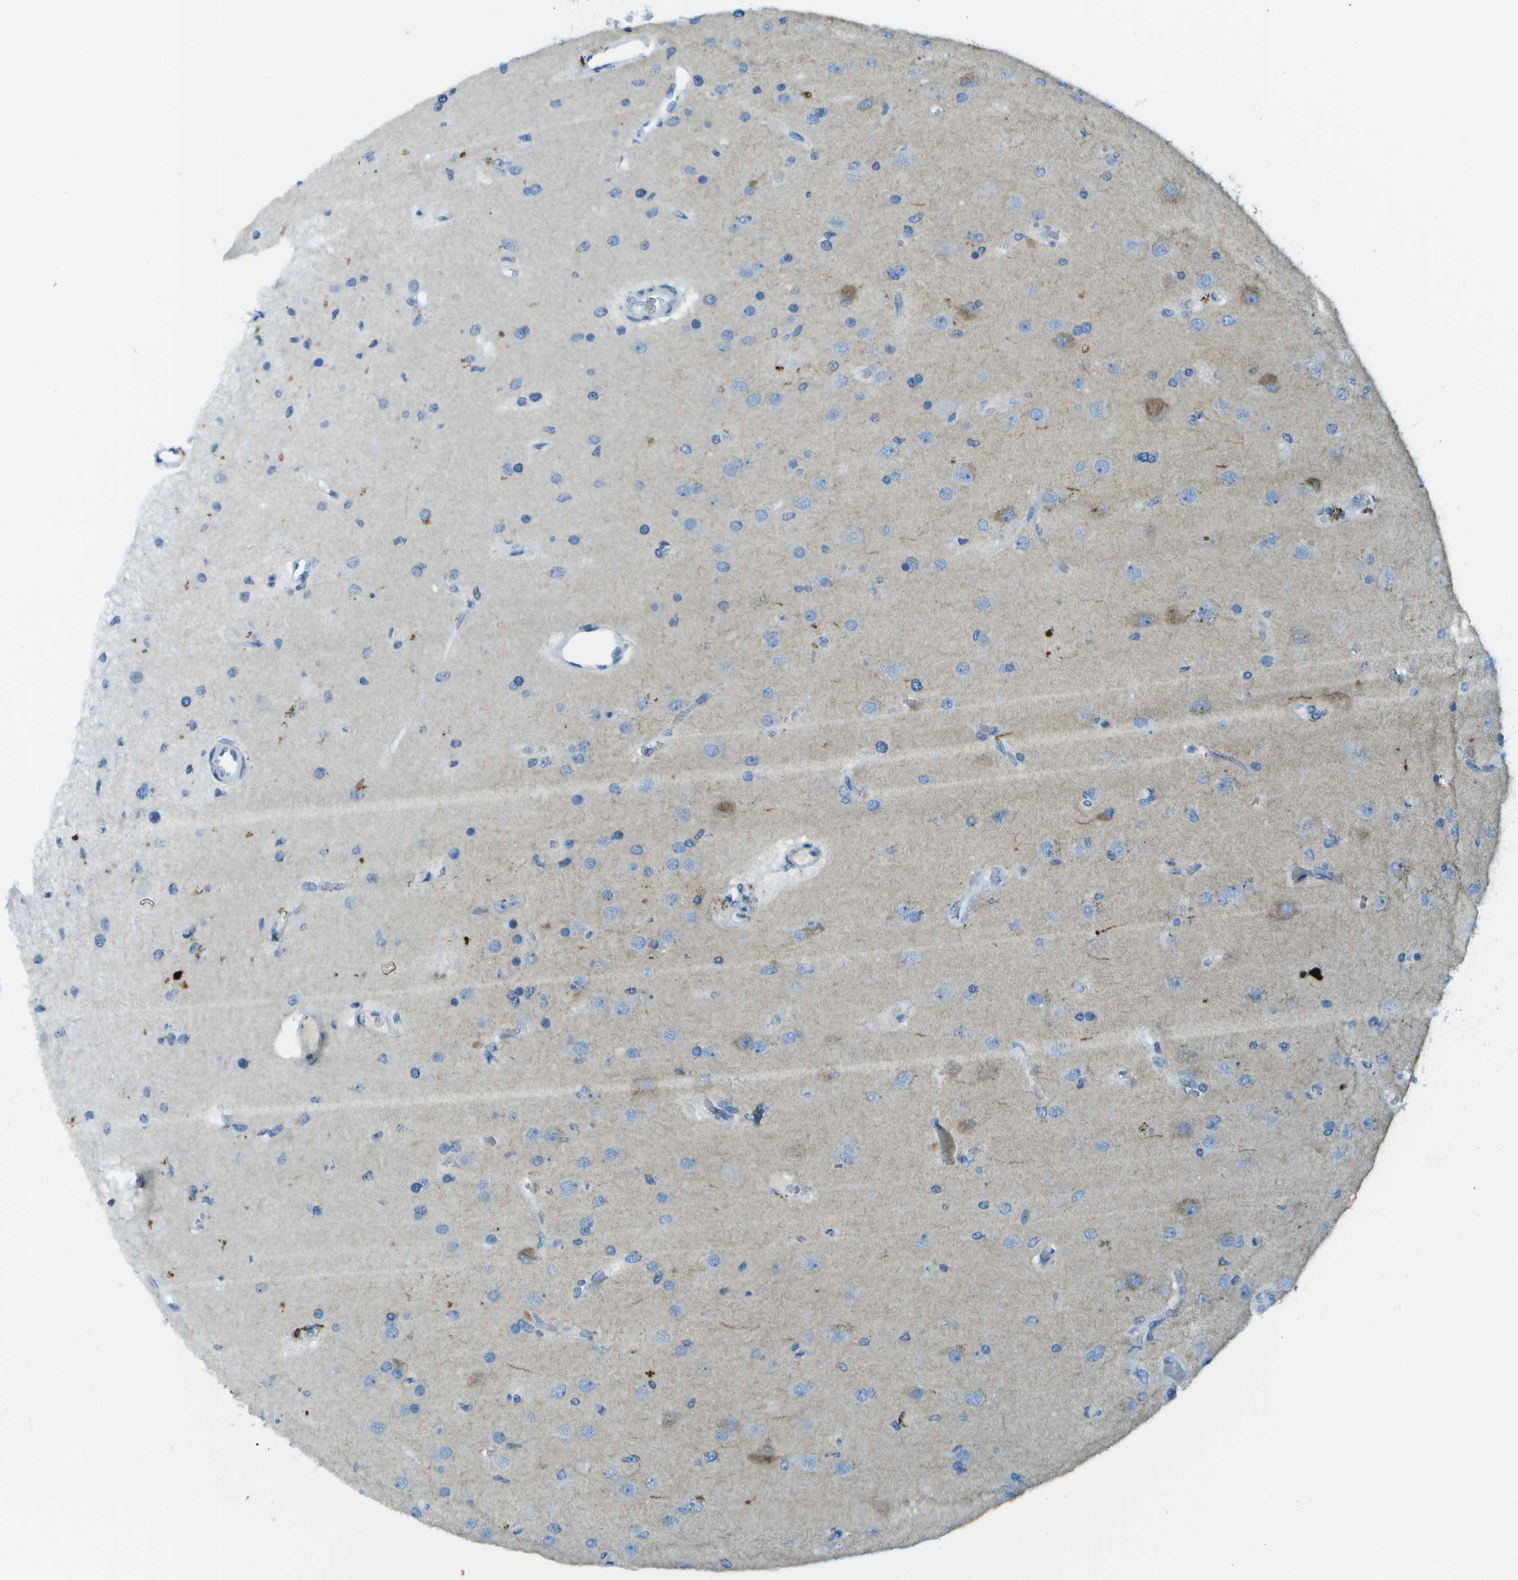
{"staining": {"intensity": "negative", "quantity": "none", "location": "none"}, "tissue": "glioma", "cell_type": "Tumor cells", "image_type": "cancer", "snomed": [{"axis": "morphology", "description": "Normal tissue, NOS"}, {"axis": "morphology", "description": "Glioma, malignant, High grade"}, {"axis": "topography", "description": "Cerebral cortex"}], "caption": "IHC micrograph of glioma stained for a protein (brown), which displays no staining in tumor cells.", "gene": "LGI2", "patient": {"sex": "male", "age": 77}}